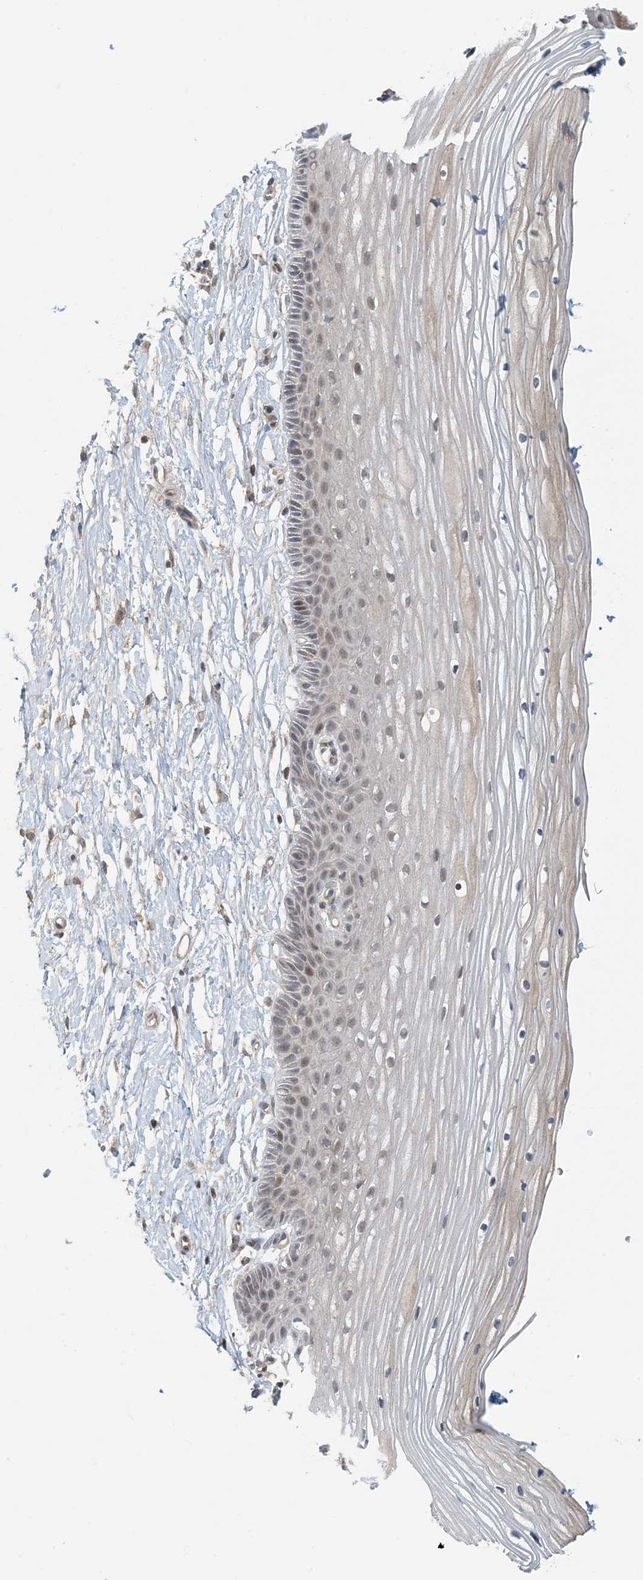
{"staining": {"intensity": "weak", "quantity": "25%-75%", "location": "cytoplasmic/membranous,nuclear"}, "tissue": "vagina", "cell_type": "Squamous epithelial cells", "image_type": "normal", "snomed": [{"axis": "morphology", "description": "Normal tissue, NOS"}, {"axis": "topography", "description": "Vagina"}, {"axis": "topography", "description": "Cervix"}], "caption": "Weak cytoplasmic/membranous,nuclear protein staining is present in about 25%-75% of squamous epithelial cells in vagina. (Stains: DAB in brown, nuclei in blue, Microscopy: brightfield microscopy at high magnification).", "gene": "OBI1", "patient": {"sex": "female", "age": 40}}